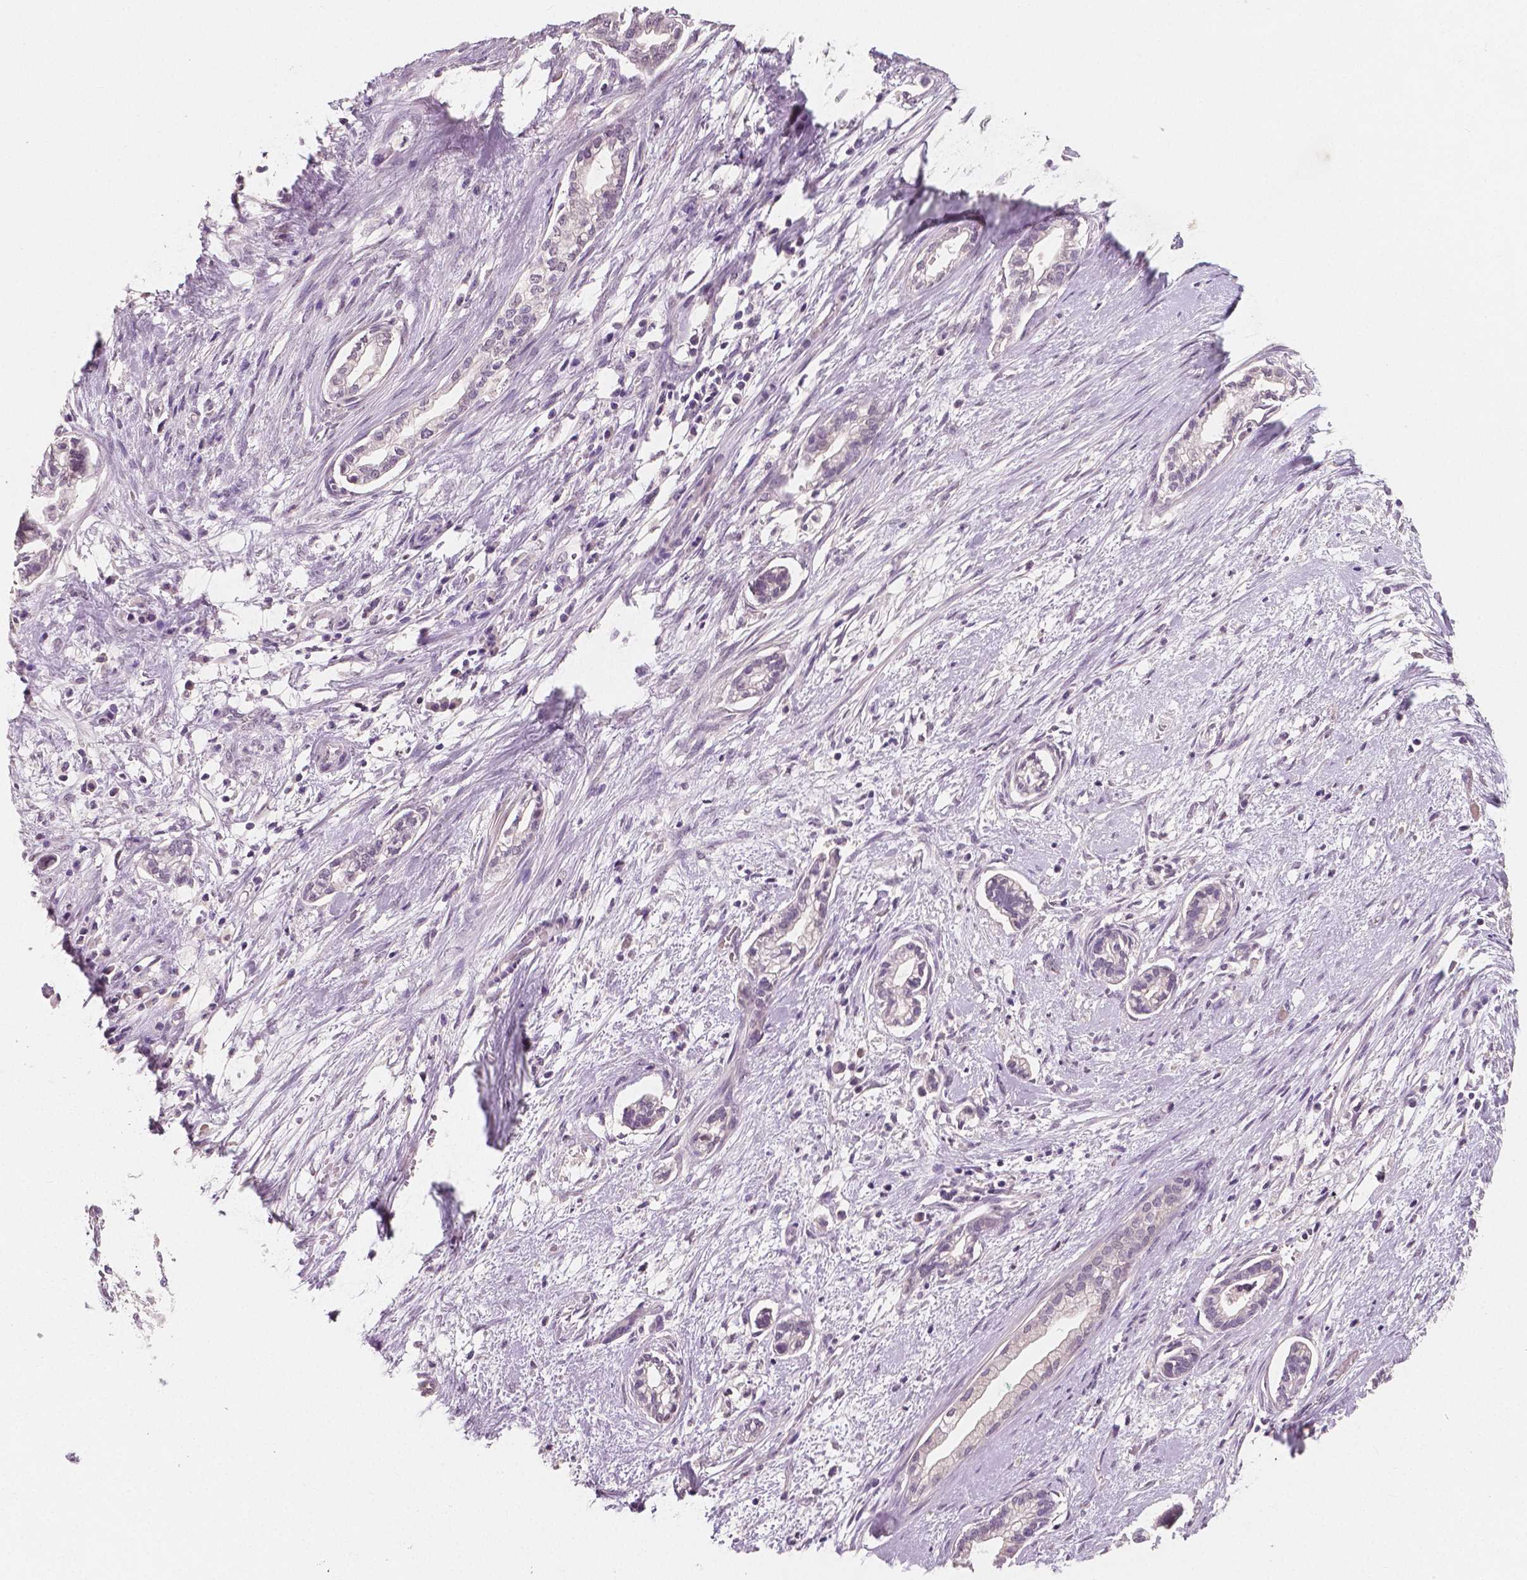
{"staining": {"intensity": "negative", "quantity": "none", "location": "none"}, "tissue": "cervical cancer", "cell_type": "Tumor cells", "image_type": "cancer", "snomed": [{"axis": "morphology", "description": "Adenocarcinoma, NOS"}, {"axis": "topography", "description": "Cervix"}], "caption": "The micrograph exhibits no significant staining in tumor cells of adenocarcinoma (cervical). (DAB (3,3'-diaminobenzidine) immunohistochemistry (IHC) visualized using brightfield microscopy, high magnification).", "gene": "RNASE7", "patient": {"sex": "female", "age": 62}}